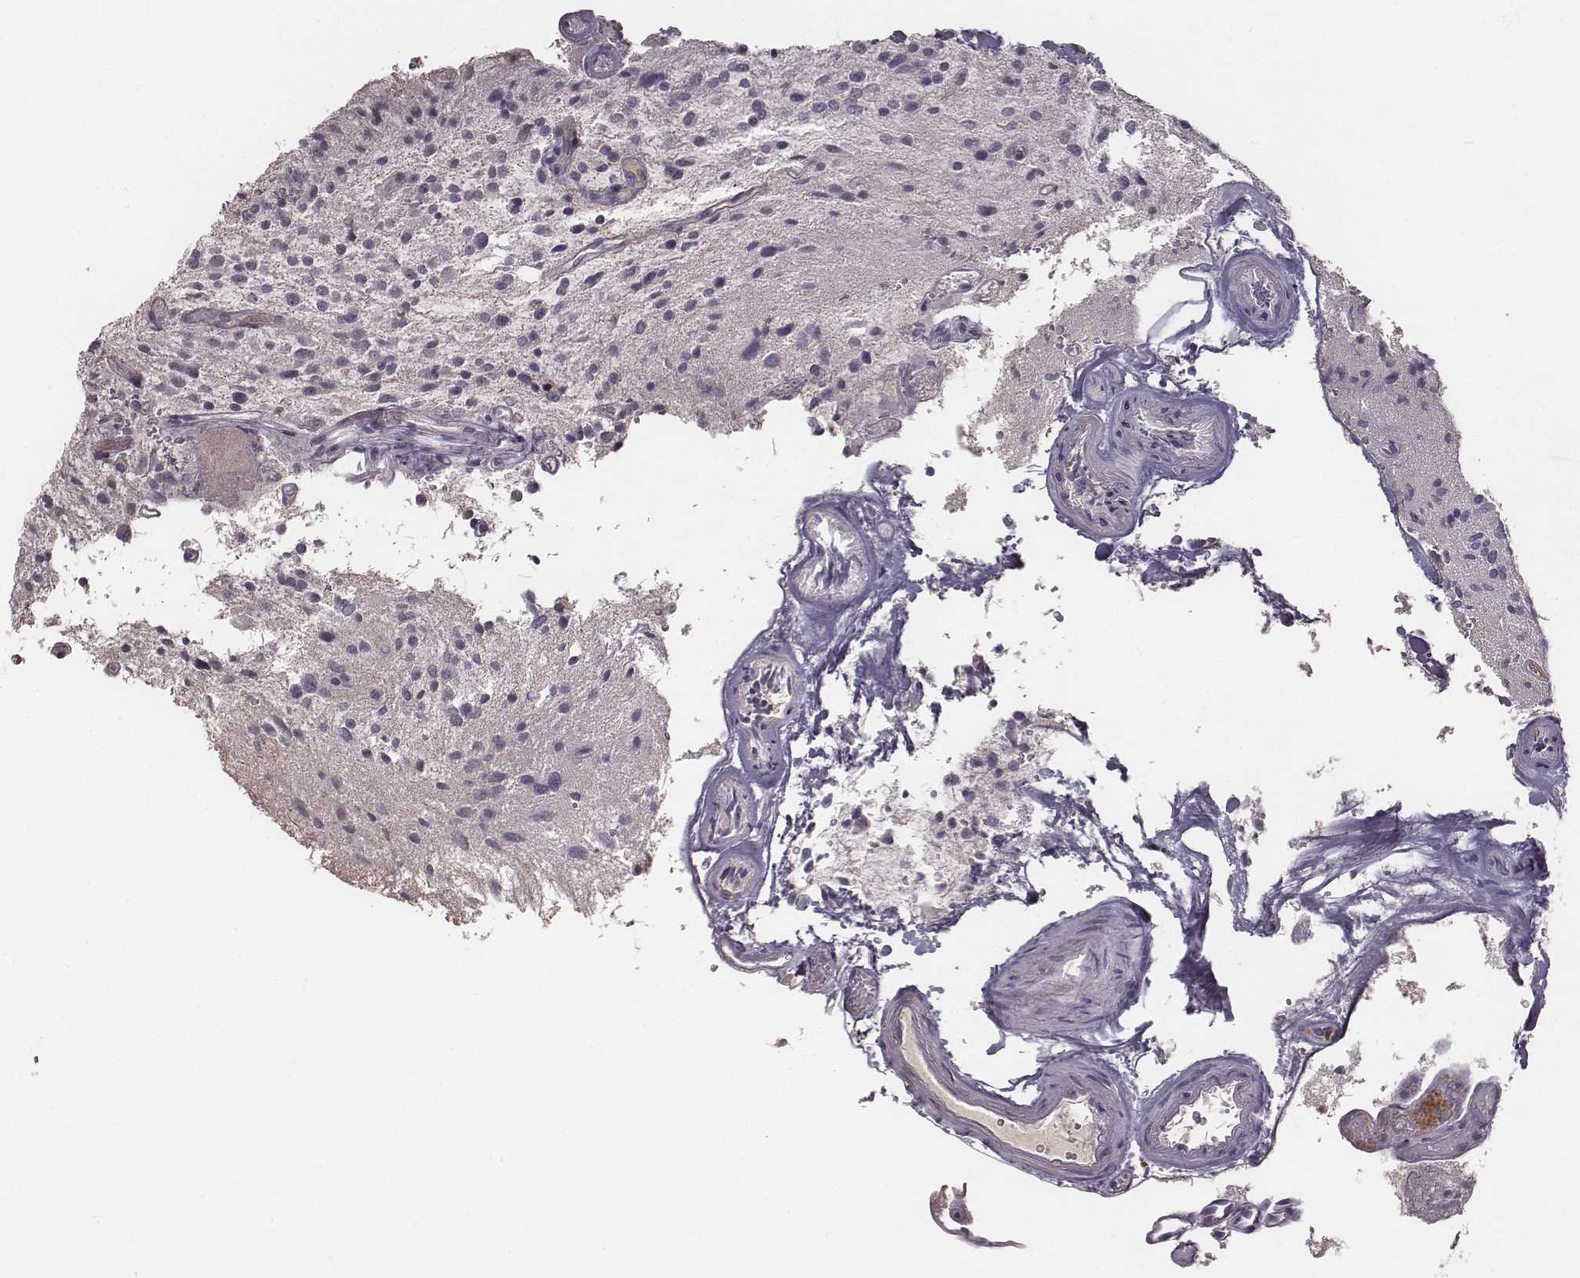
{"staining": {"intensity": "negative", "quantity": "none", "location": "none"}, "tissue": "glioma", "cell_type": "Tumor cells", "image_type": "cancer", "snomed": [{"axis": "morphology", "description": "Glioma, malignant, Low grade"}, {"axis": "topography", "description": "Brain"}], "caption": "Immunohistochemical staining of glioma shows no significant positivity in tumor cells.", "gene": "SLC22A6", "patient": {"sex": "male", "age": 43}}